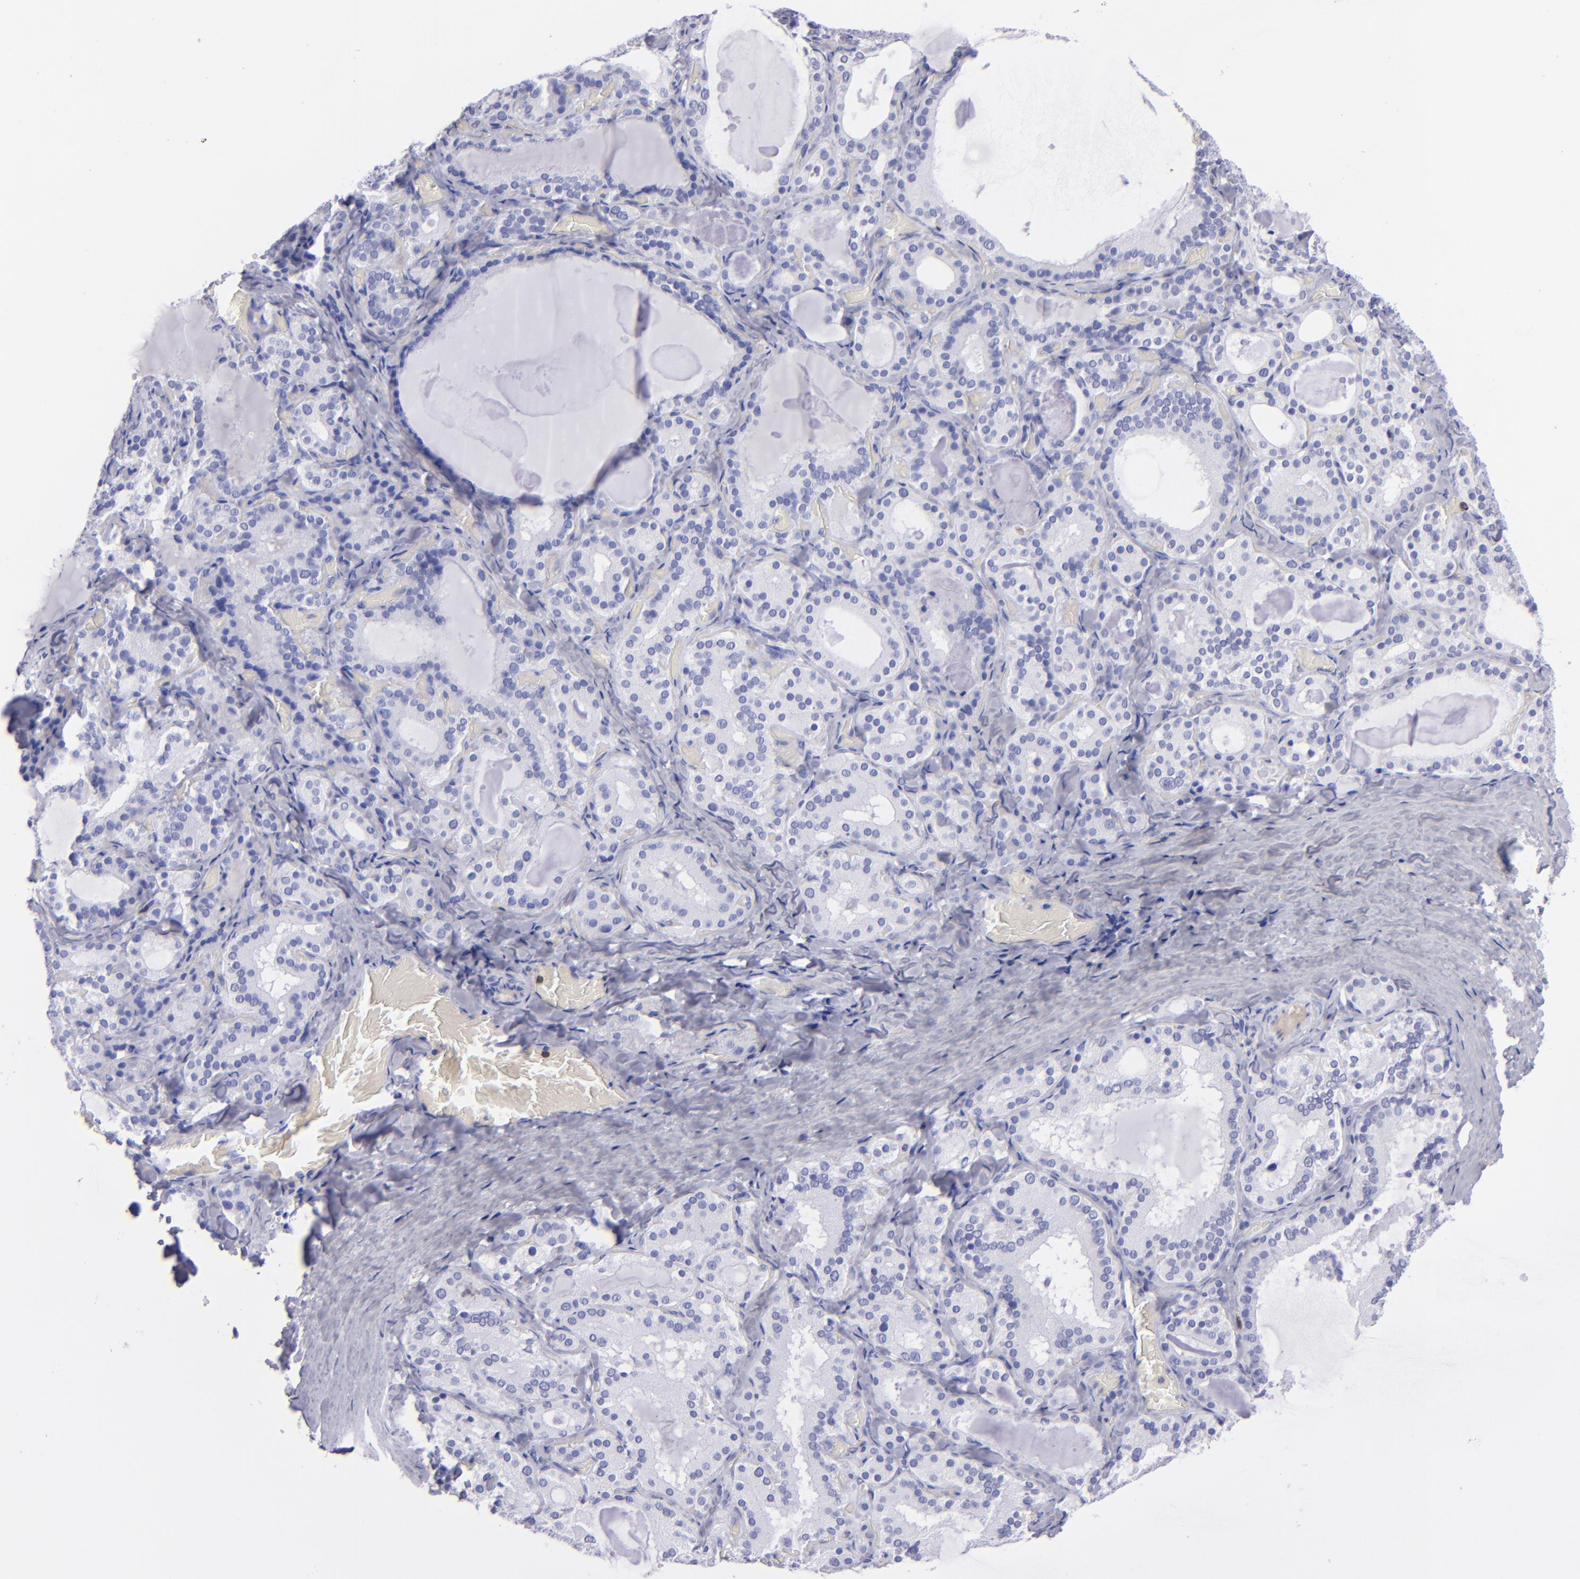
{"staining": {"intensity": "negative", "quantity": "none", "location": "none"}, "tissue": "thyroid gland", "cell_type": "Glandular cells", "image_type": "normal", "snomed": [{"axis": "morphology", "description": "Normal tissue, NOS"}, {"axis": "topography", "description": "Thyroid gland"}], "caption": "Photomicrograph shows no significant protein staining in glandular cells of benign thyroid gland.", "gene": "CD37", "patient": {"sex": "female", "age": 33}}